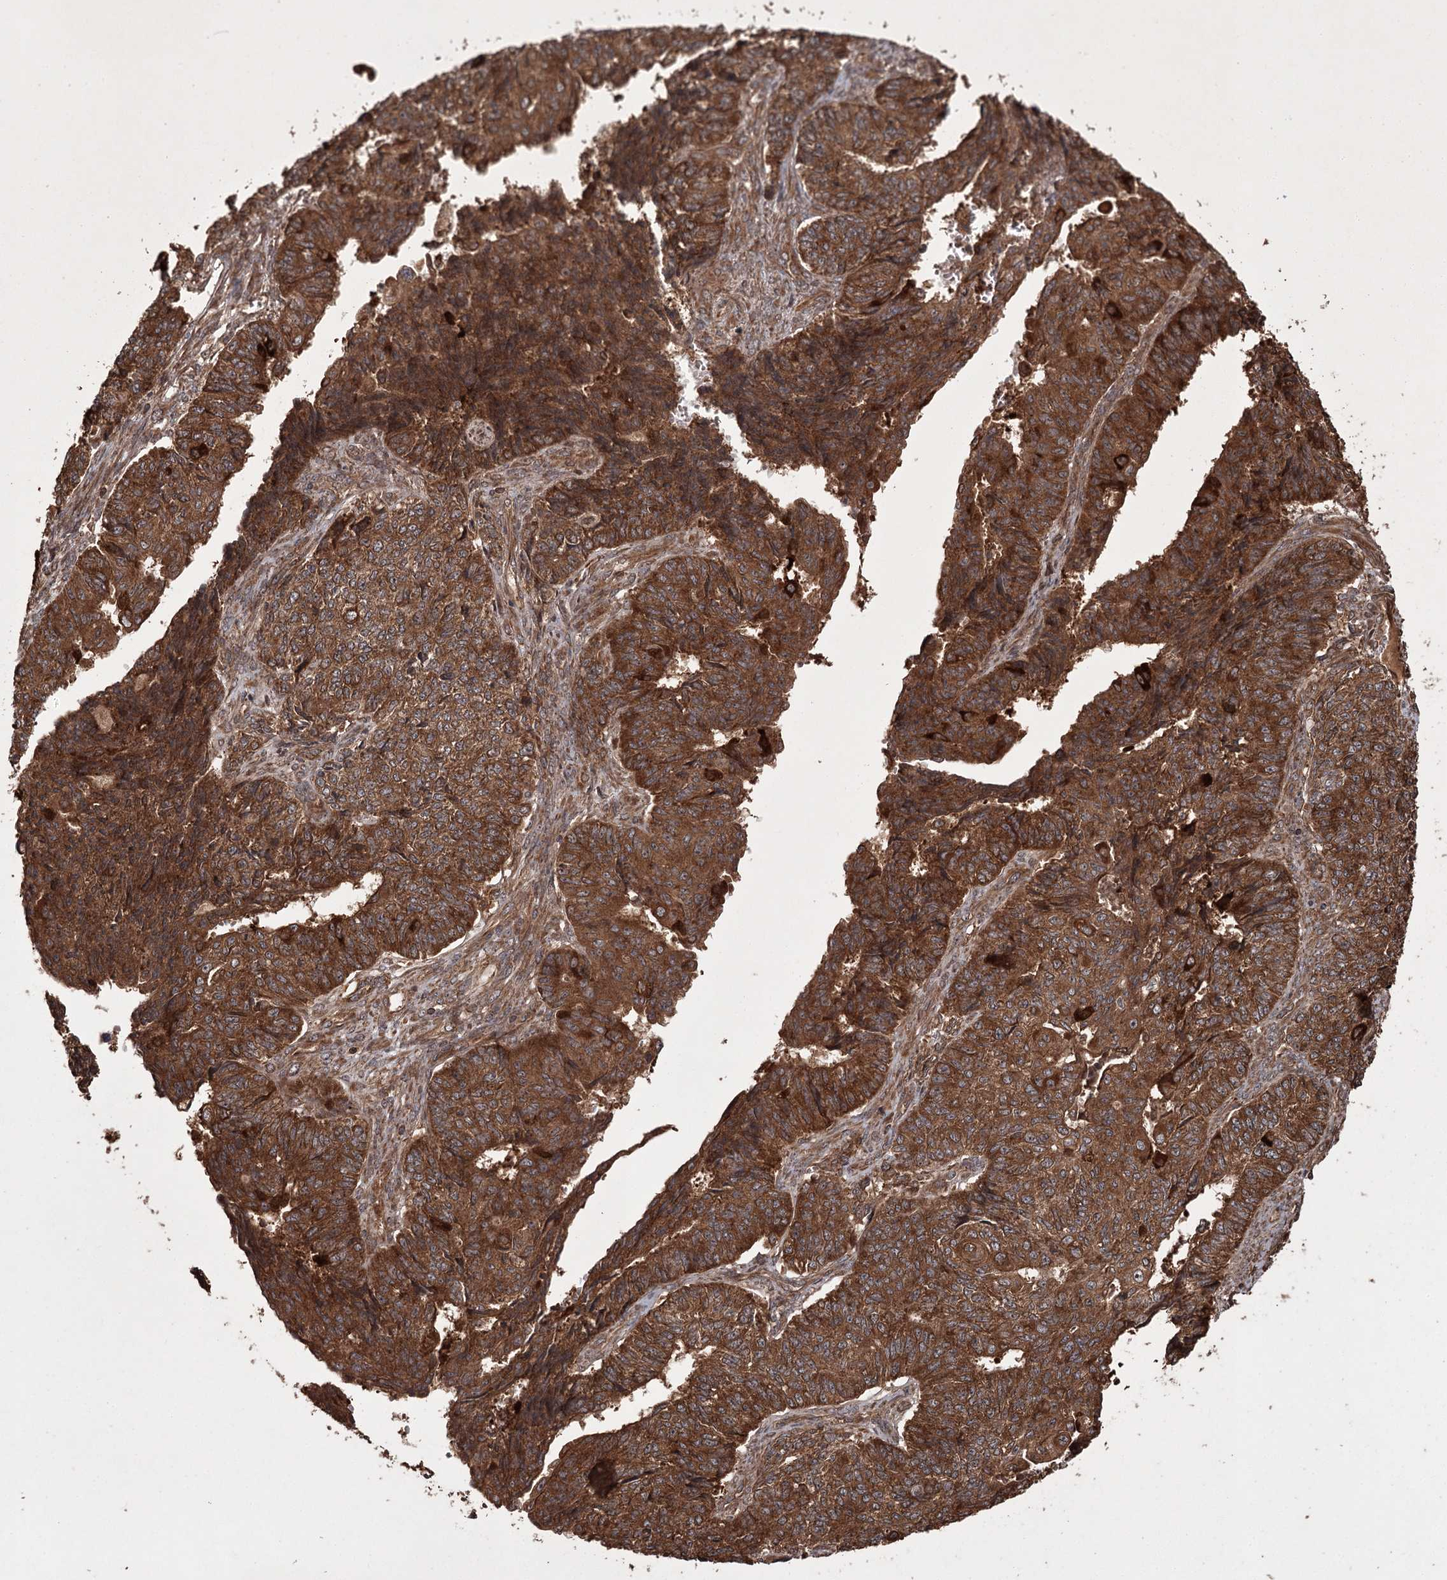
{"staining": {"intensity": "strong", "quantity": ">75%", "location": "cytoplasmic/membranous"}, "tissue": "endometrial cancer", "cell_type": "Tumor cells", "image_type": "cancer", "snomed": [{"axis": "morphology", "description": "Adenocarcinoma, NOS"}, {"axis": "topography", "description": "Endometrium"}], "caption": "Strong cytoplasmic/membranous protein positivity is seen in approximately >75% of tumor cells in endometrial adenocarcinoma. The staining is performed using DAB (3,3'-diaminobenzidine) brown chromogen to label protein expression. The nuclei are counter-stained blue using hematoxylin.", "gene": "RPAP3", "patient": {"sex": "female", "age": 32}}